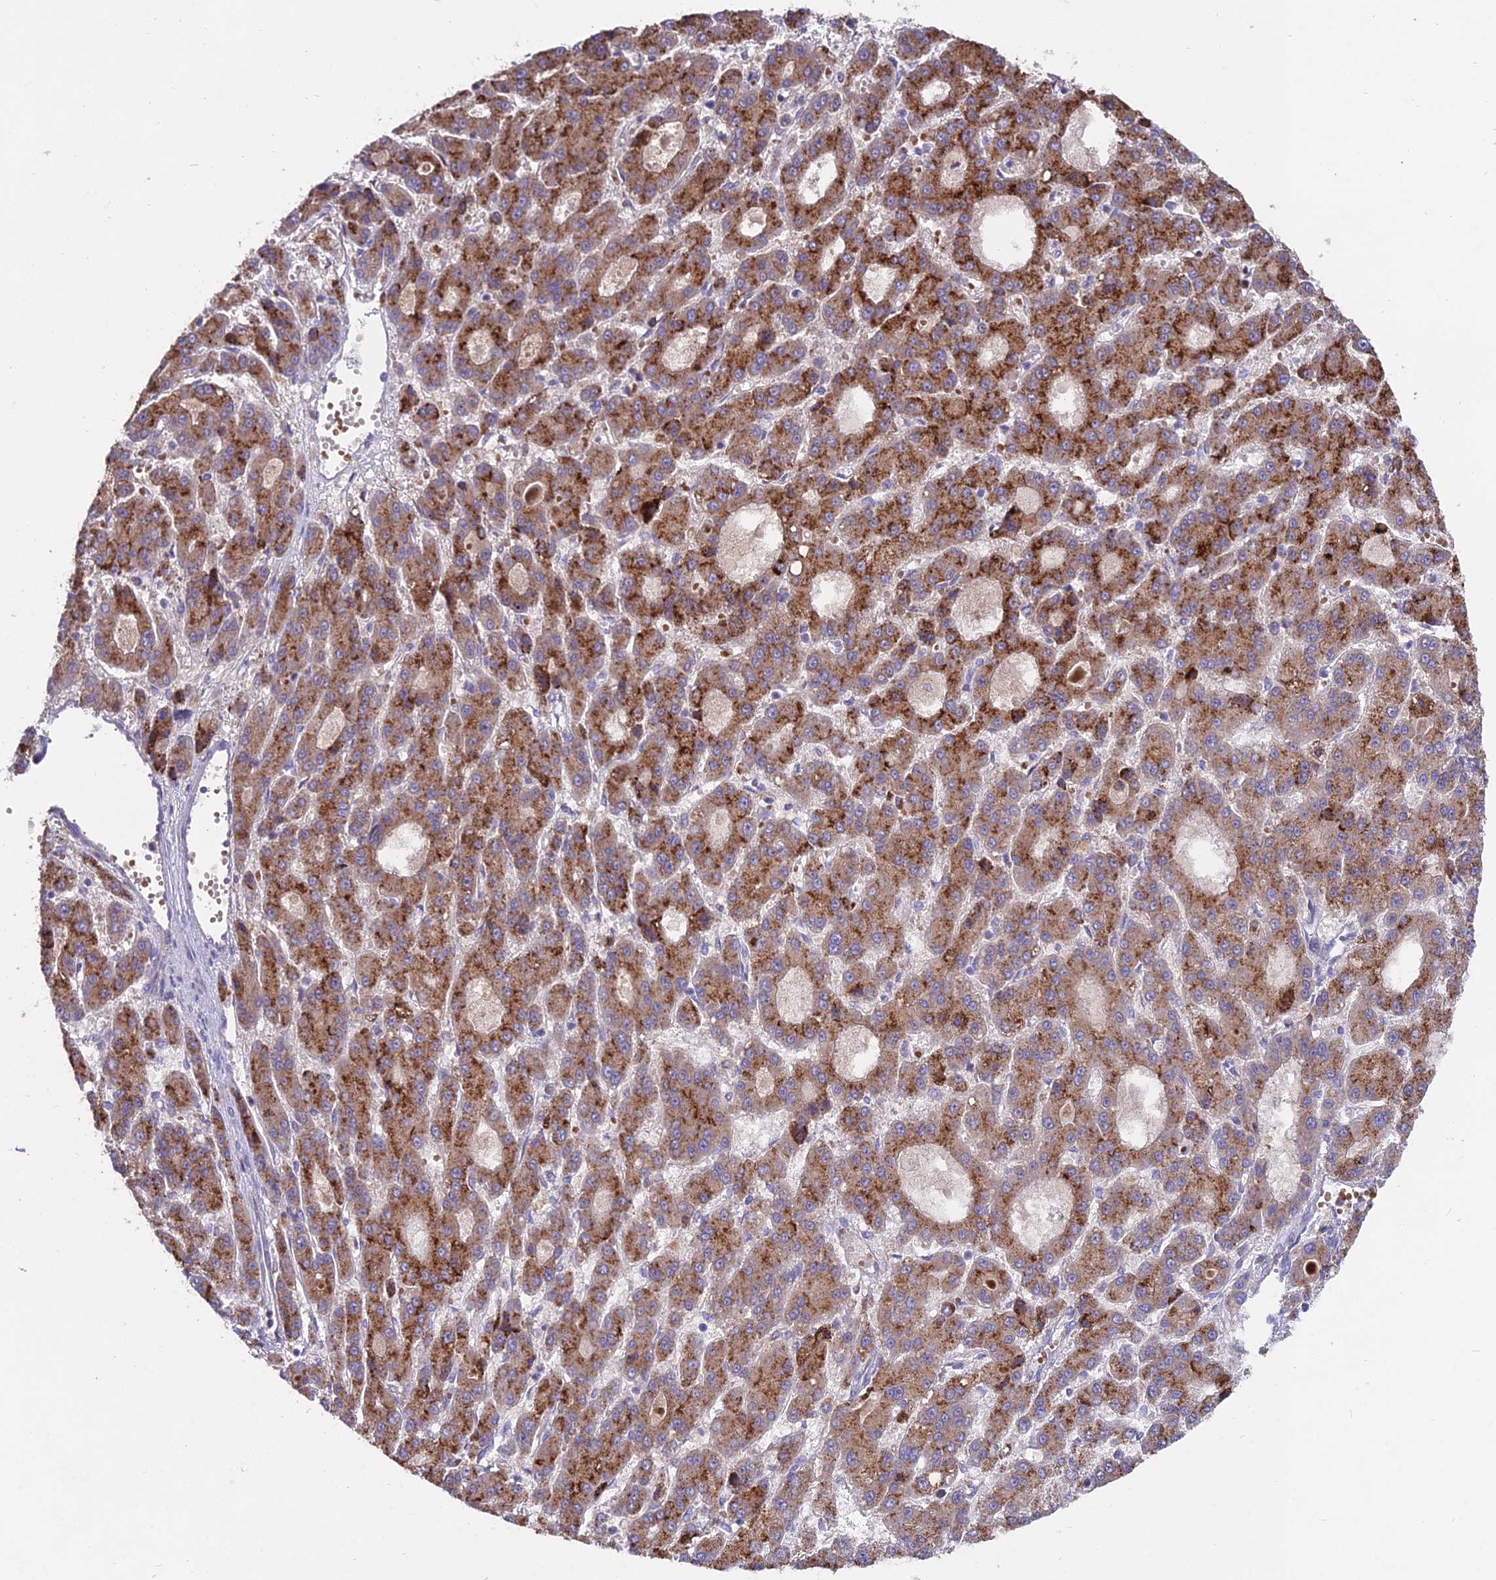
{"staining": {"intensity": "strong", "quantity": ">75%", "location": "cytoplasmic/membranous"}, "tissue": "liver cancer", "cell_type": "Tumor cells", "image_type": "cancer", "snomed": [{"axis": "morphology", "description": "Carcinoma, Hepatocellular, NOS"}, {"axis": "topography", "description": "Liver"}], "caption": "About >75% of tumor cells in liver hepatocellular carcinoma display strong cytoplasmic/membranous protein staining as visualized by brown immunohistochemical staining.", "gene": "WDR43", "patient": {"sex": "male", "age": 70}}